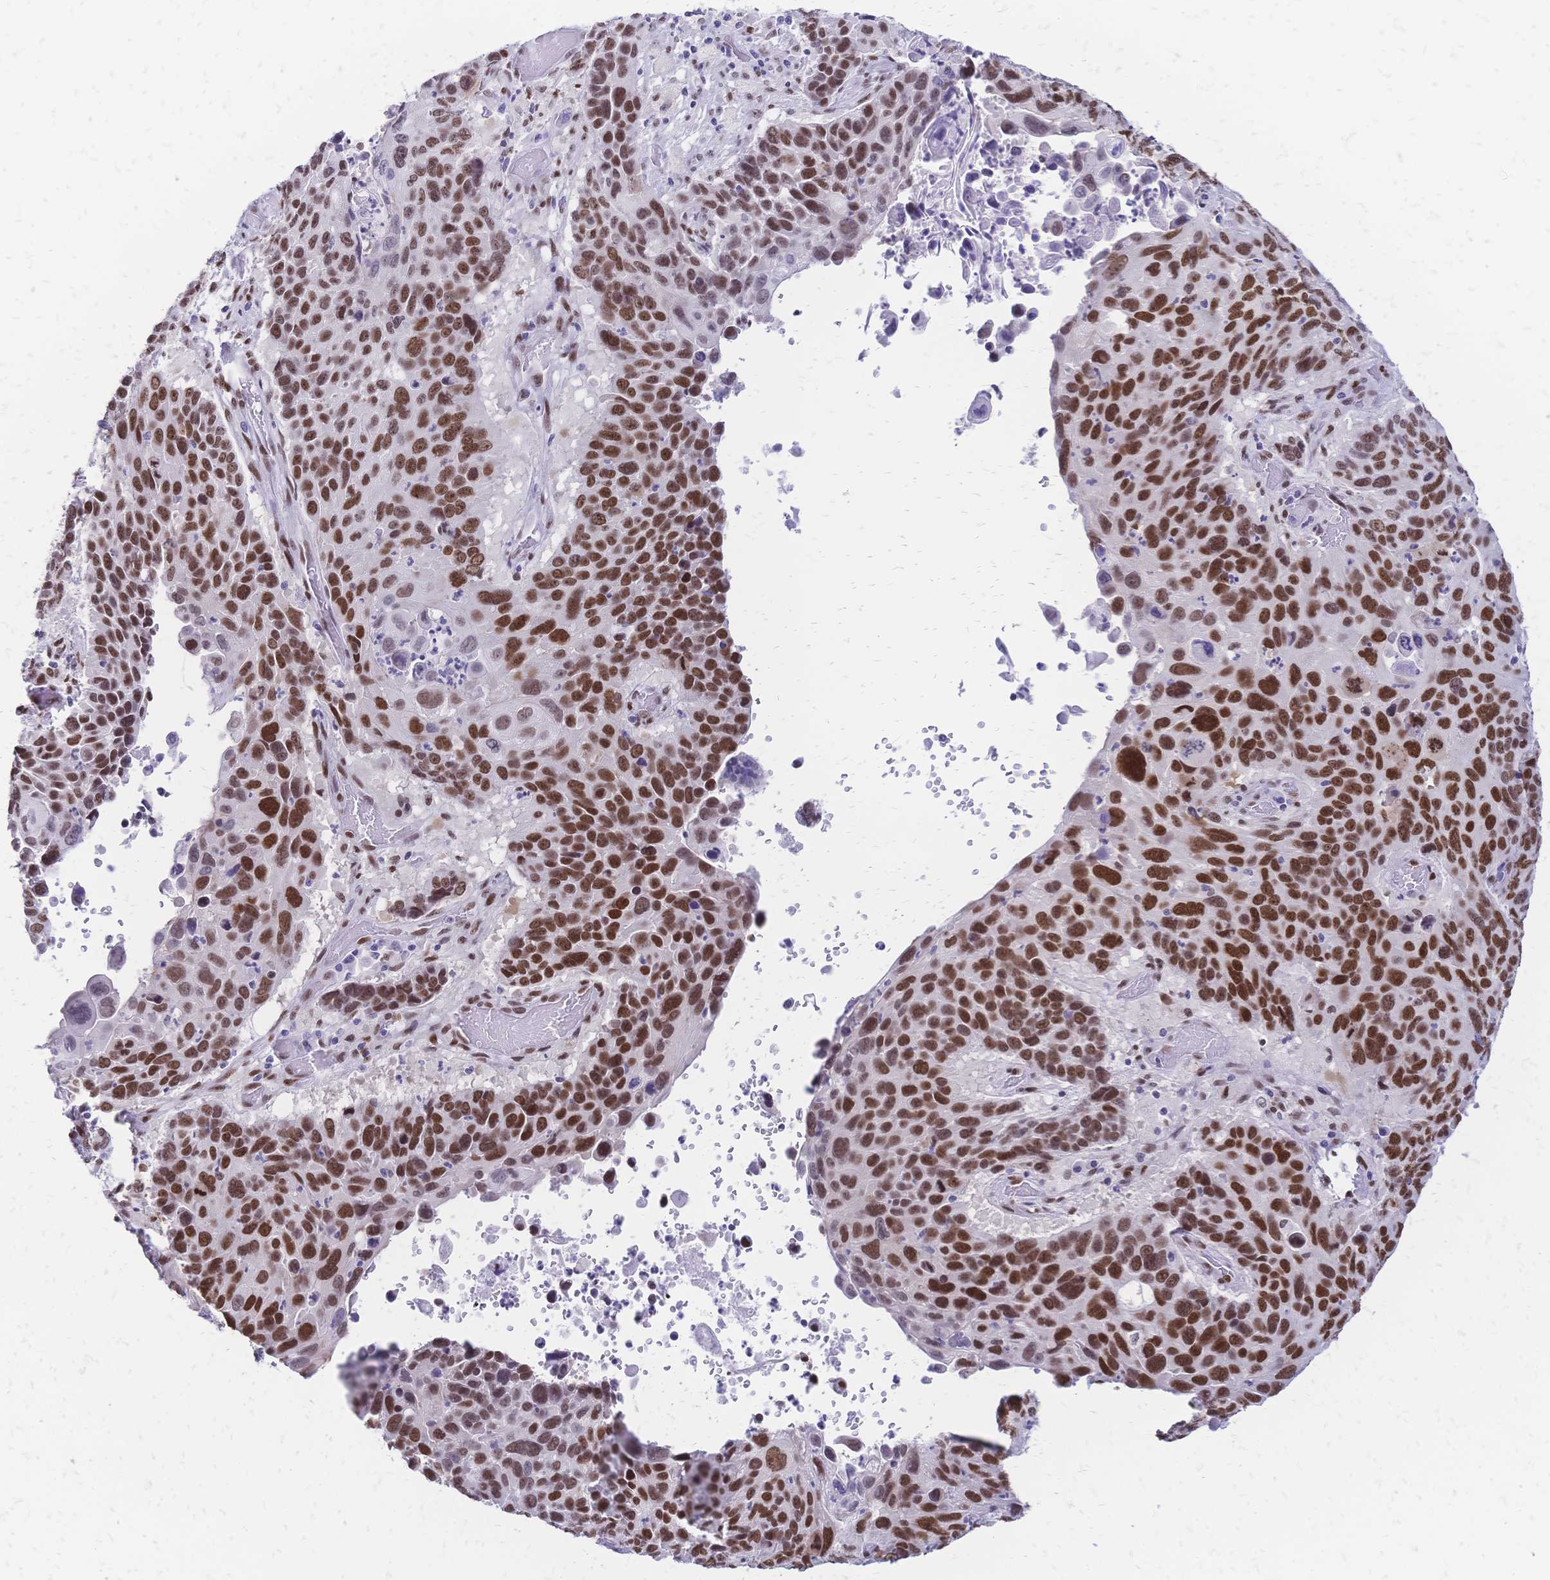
{"staining": {"intensity": "strong", "quantity": ">75%", "location": "nuclear"}, "tissue": "lung cancer", "cell_type": "Tumor cells", "image_type": "cancer", "snomed": [{"axis": "morphology", "description": "Squamous cell carcinoma, NOS"}, {"axis": "topography", "description": "Lung"}], "caption": "A histopathology image of lung squamous cell carcinoma stained for a protein demonstrates strong nuclear brown staining in tumor cells. Ihc stains the protein in brown and the nuclei are stained blue.", "gene": "NFIC", "patient": {"sex": "male", "age": 68}}